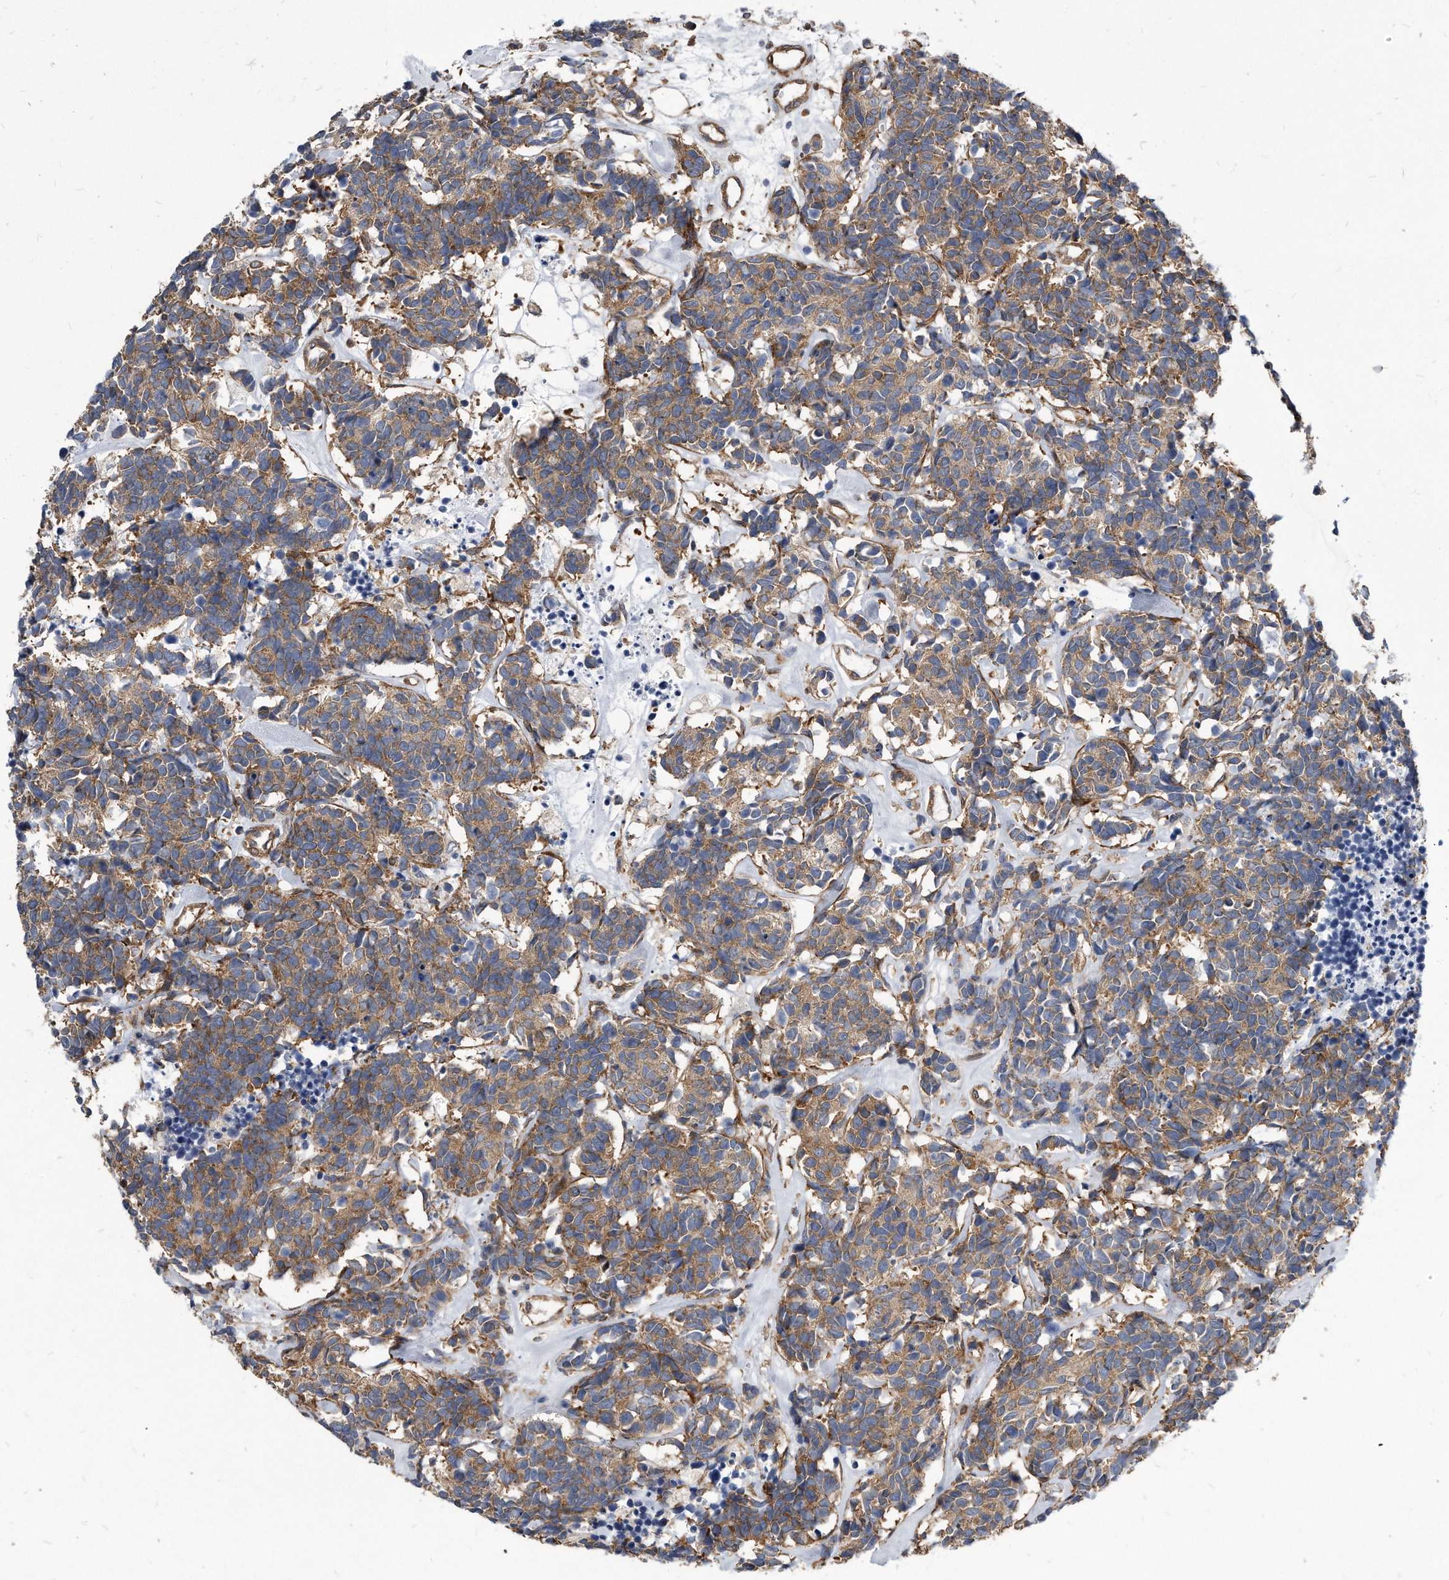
{"staining": {"intensity": "moderate", "quantity": ">75%", "location": "cytoplasmic/membranous"}, "tissue": "carcinoid", "cell_type": "Tumor cells", "image_type": "cancer", "snomed": [{"axis": "morphology", "description": "Carcinoma, NOS"}, {"axis": "morphology", "description": "Carcinoid, malignant, NOS"}, {"axis": "topography", "description": "Urinary bladder"}], "caption": "Carcinoid stained with a protein marker displays moderate staining in tumor cells.", "gene": "EIF2B4", "patient": {"sex": "male", "age": 57}}